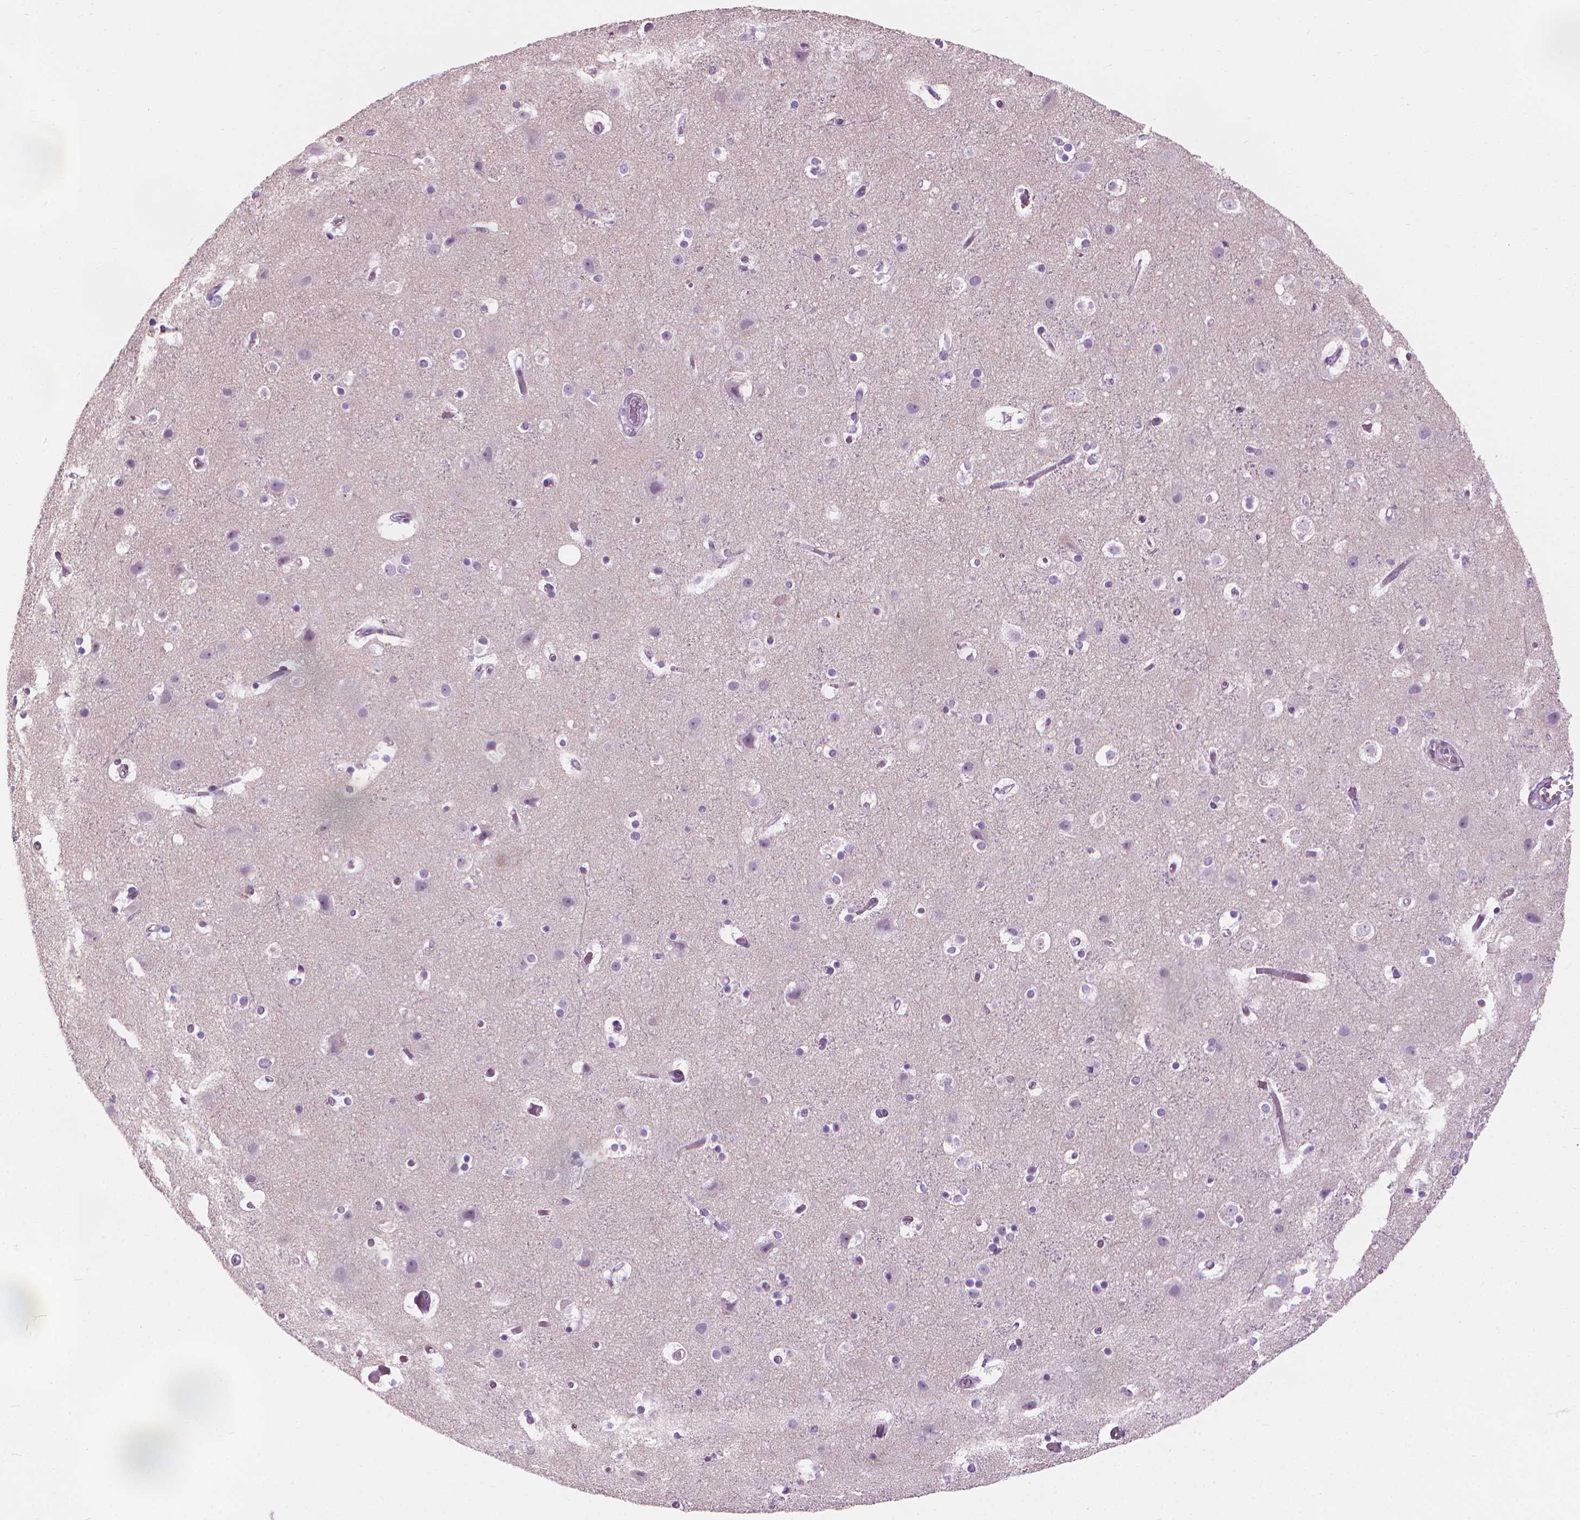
{"staining": {"intensity": "negative", "quantity": "none", "location": "none"}, "tissue": "cerebral cortex", "cell_type": "Endothelial cells", "image_type": "normal", "snomed": [{"axis": "morphology", "description": "Normal tissue, NOS"}, {"axis": "topography", "description": "Cerebral cortex"}], "caption": "An immunohistochemistry histopathology image of unremarkable cerebral cortex is shown. There is no staining in endothelial cells of cerebral cortex. (Brightfield microscopy of DAB (3,3'-diaminobenzidine) IHC at high magnification).", "gene": "CFAP126", "patient": {"sex": "female", "age": 52}}